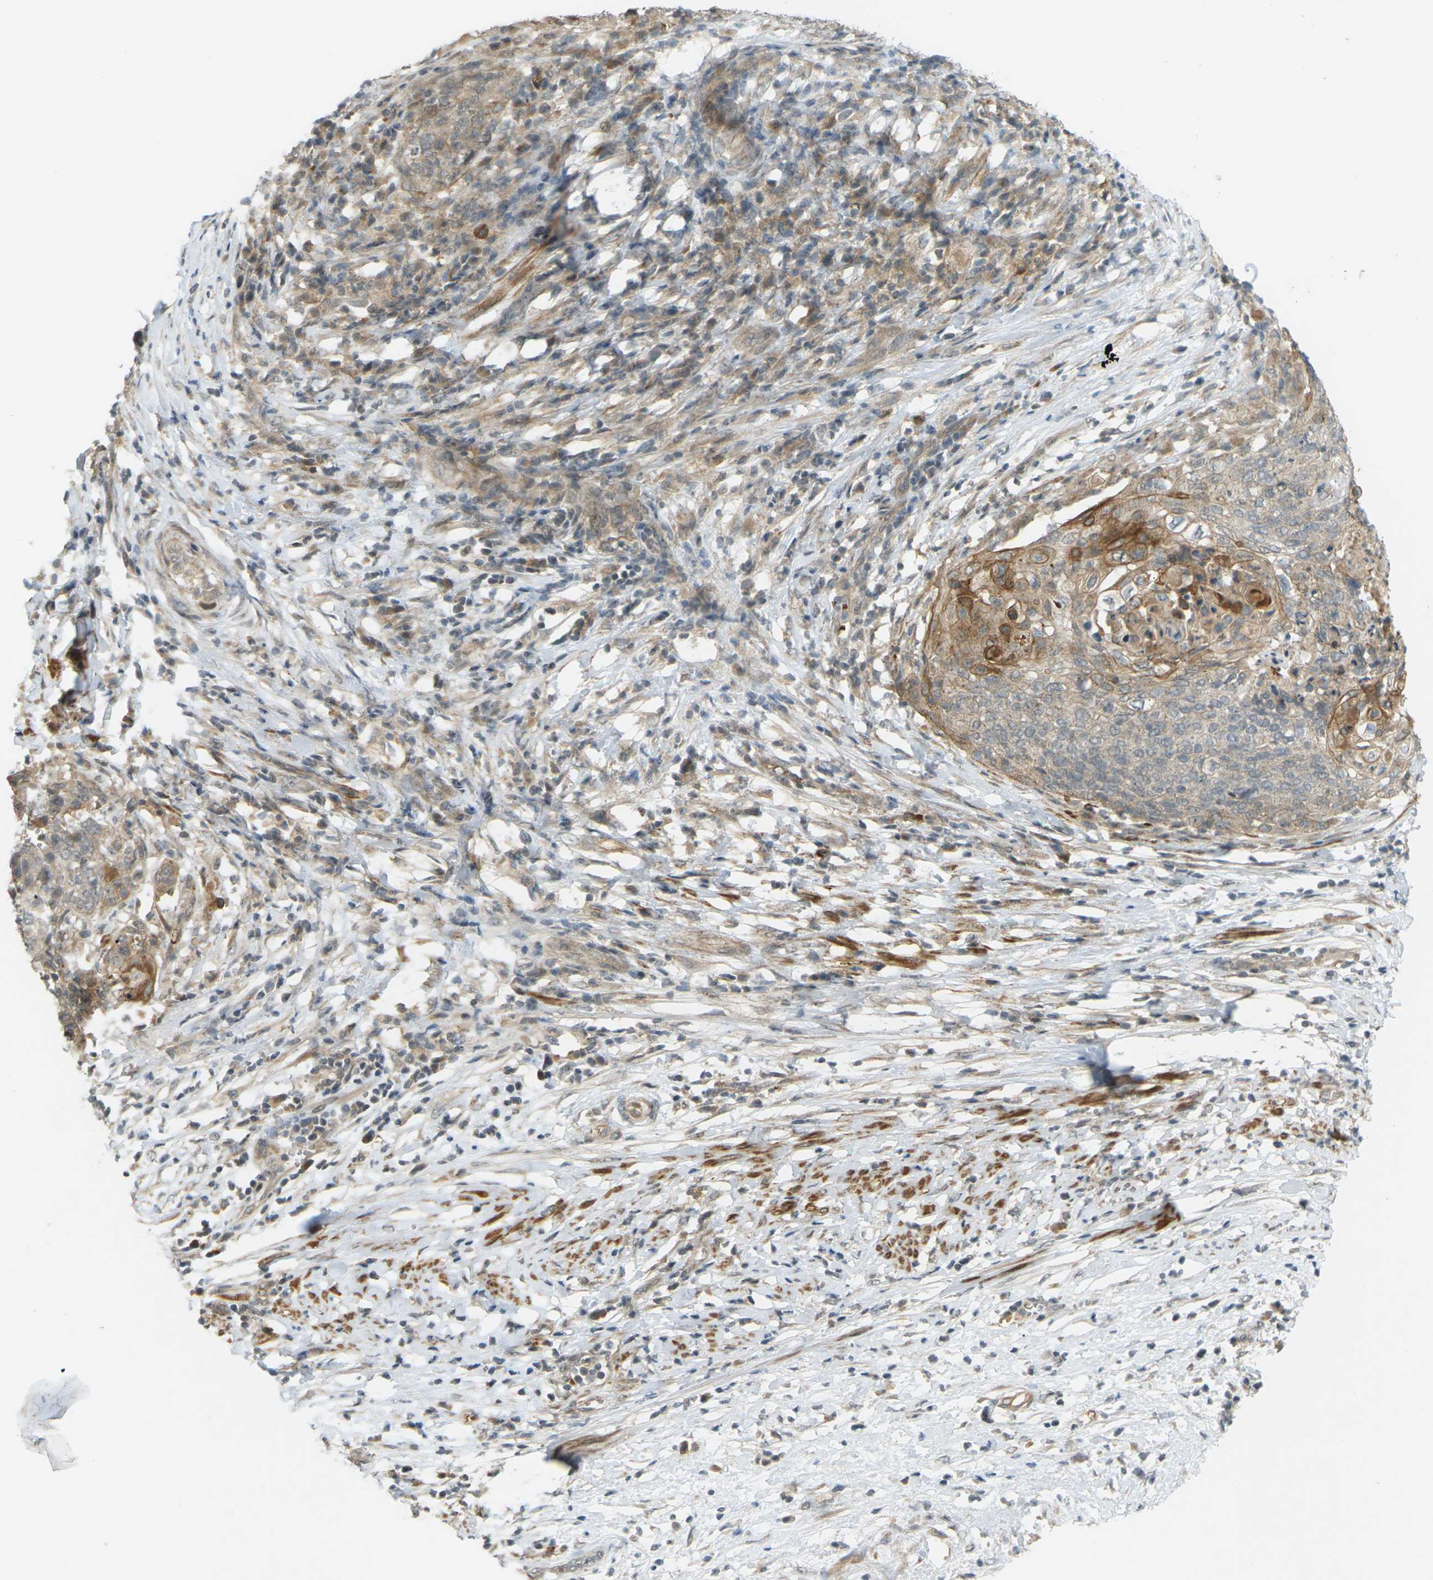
{"staining": {"intensity": "weak", "quantity": ">75%", "location": "cytoplasmic/membranous"}, "tissue": "cervical cancer", "cell_type": "Tumor cells", "image_type": "cancer", "snomed": [{"axis": "morphology", "description": "Squamous cell carcinoma, NOS"}, {"axis": "topography", "description": "Cervix"}], "caption": "Squamous cell carcinoma (cervical) stained with immunohistochemistry (IHC) shows weak cytoplasmic/membranous expression in approximately >75% of tumor cells.", "gene": "SOCS6", "patient": {"sex": "female", "age": 39}}